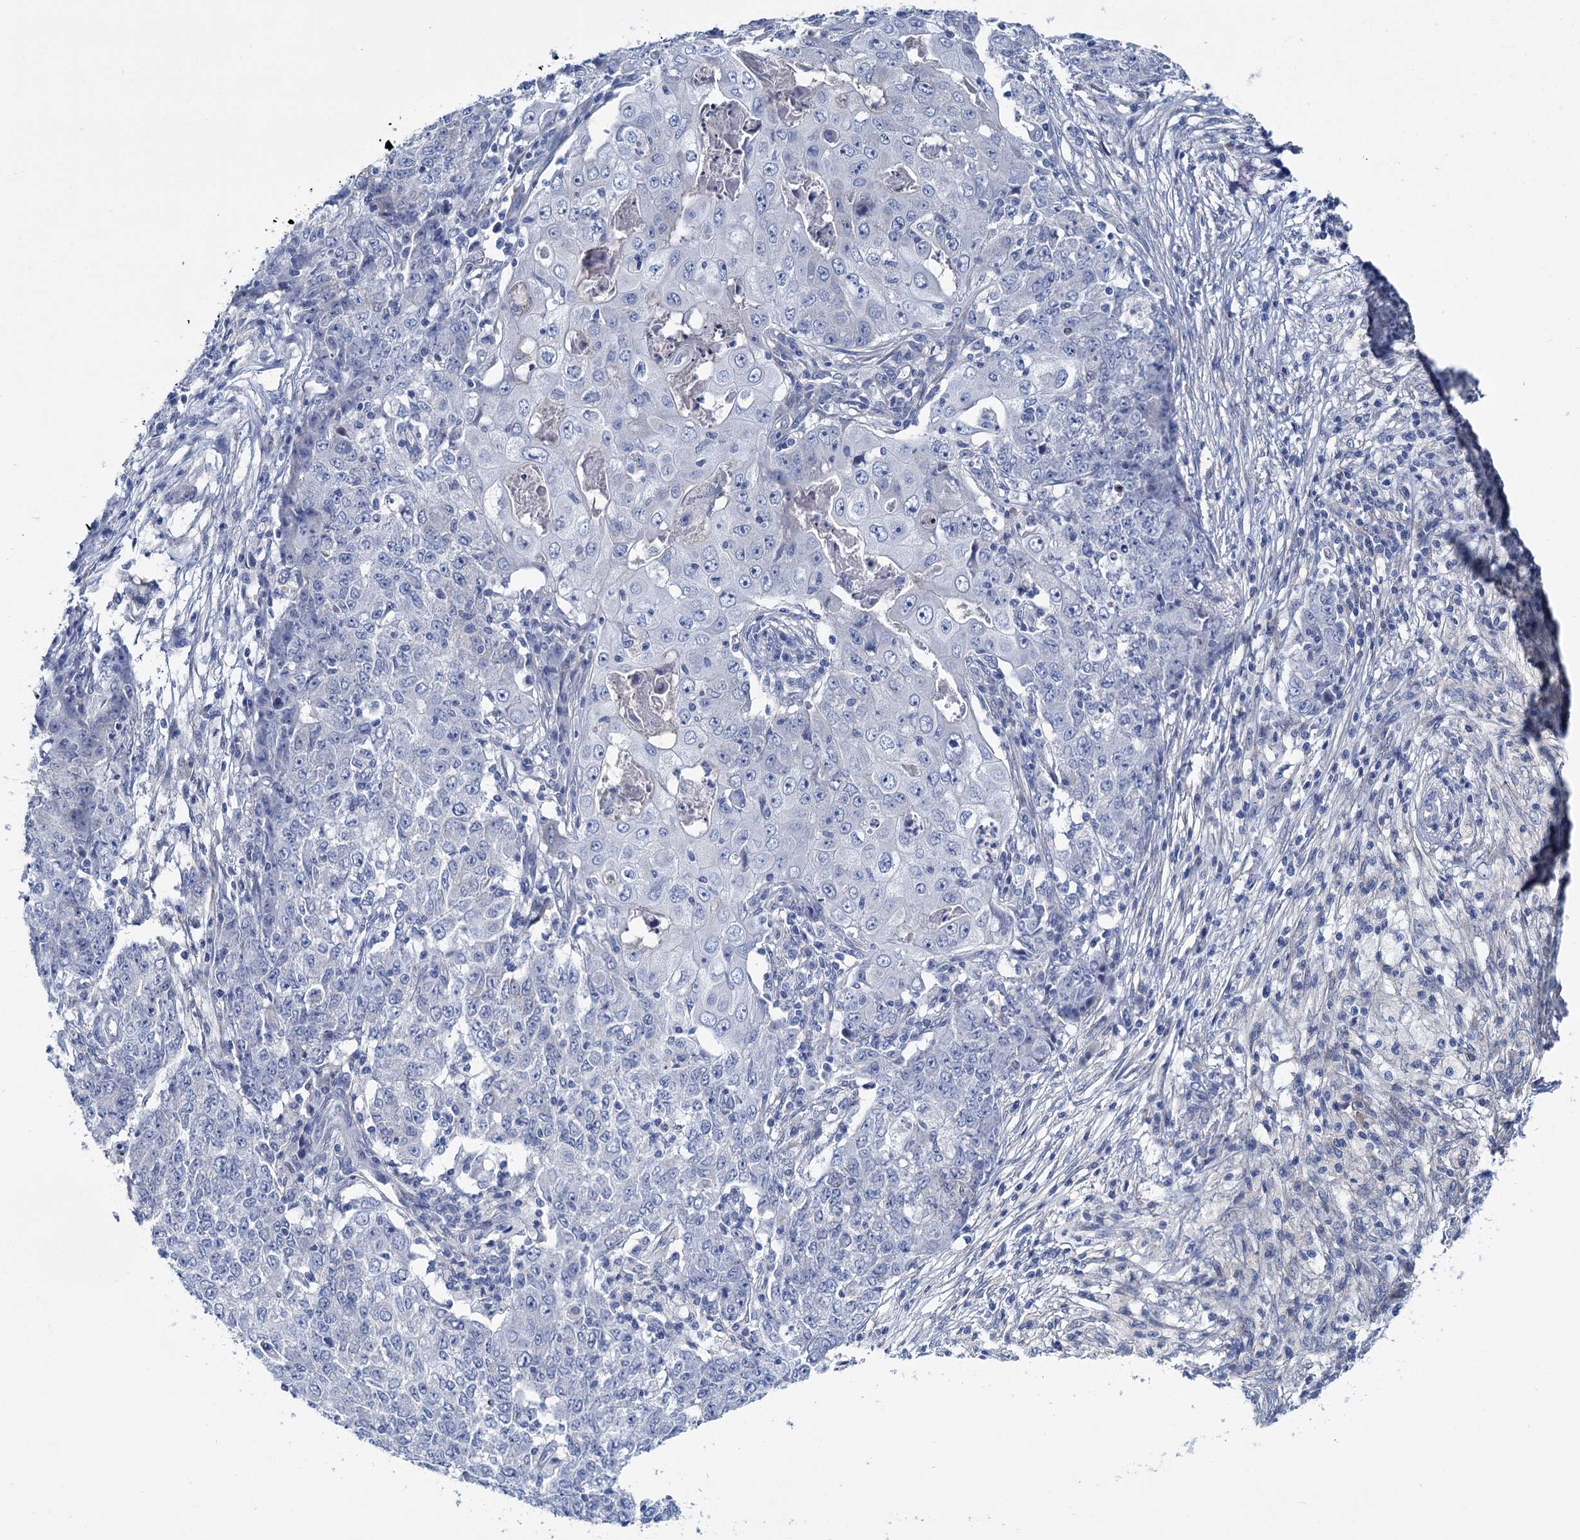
{"staining": {"intensity": "negative", "quantity": "none", "location": "none"}, "tissue": "ovarian cancer", "cell_type": "Tumor cells", "image_type": "cancer", "snomed": [{"axis": "morphology", "description": "Carcinoma, endometroid"}, {"axis": "topography", "description": "Ovary"}], "caption": "Tumor cells show no significant protein staining in ovarian cancer.", "gene": "CHDH", "patient": {"sex": "female", "age": 42}}